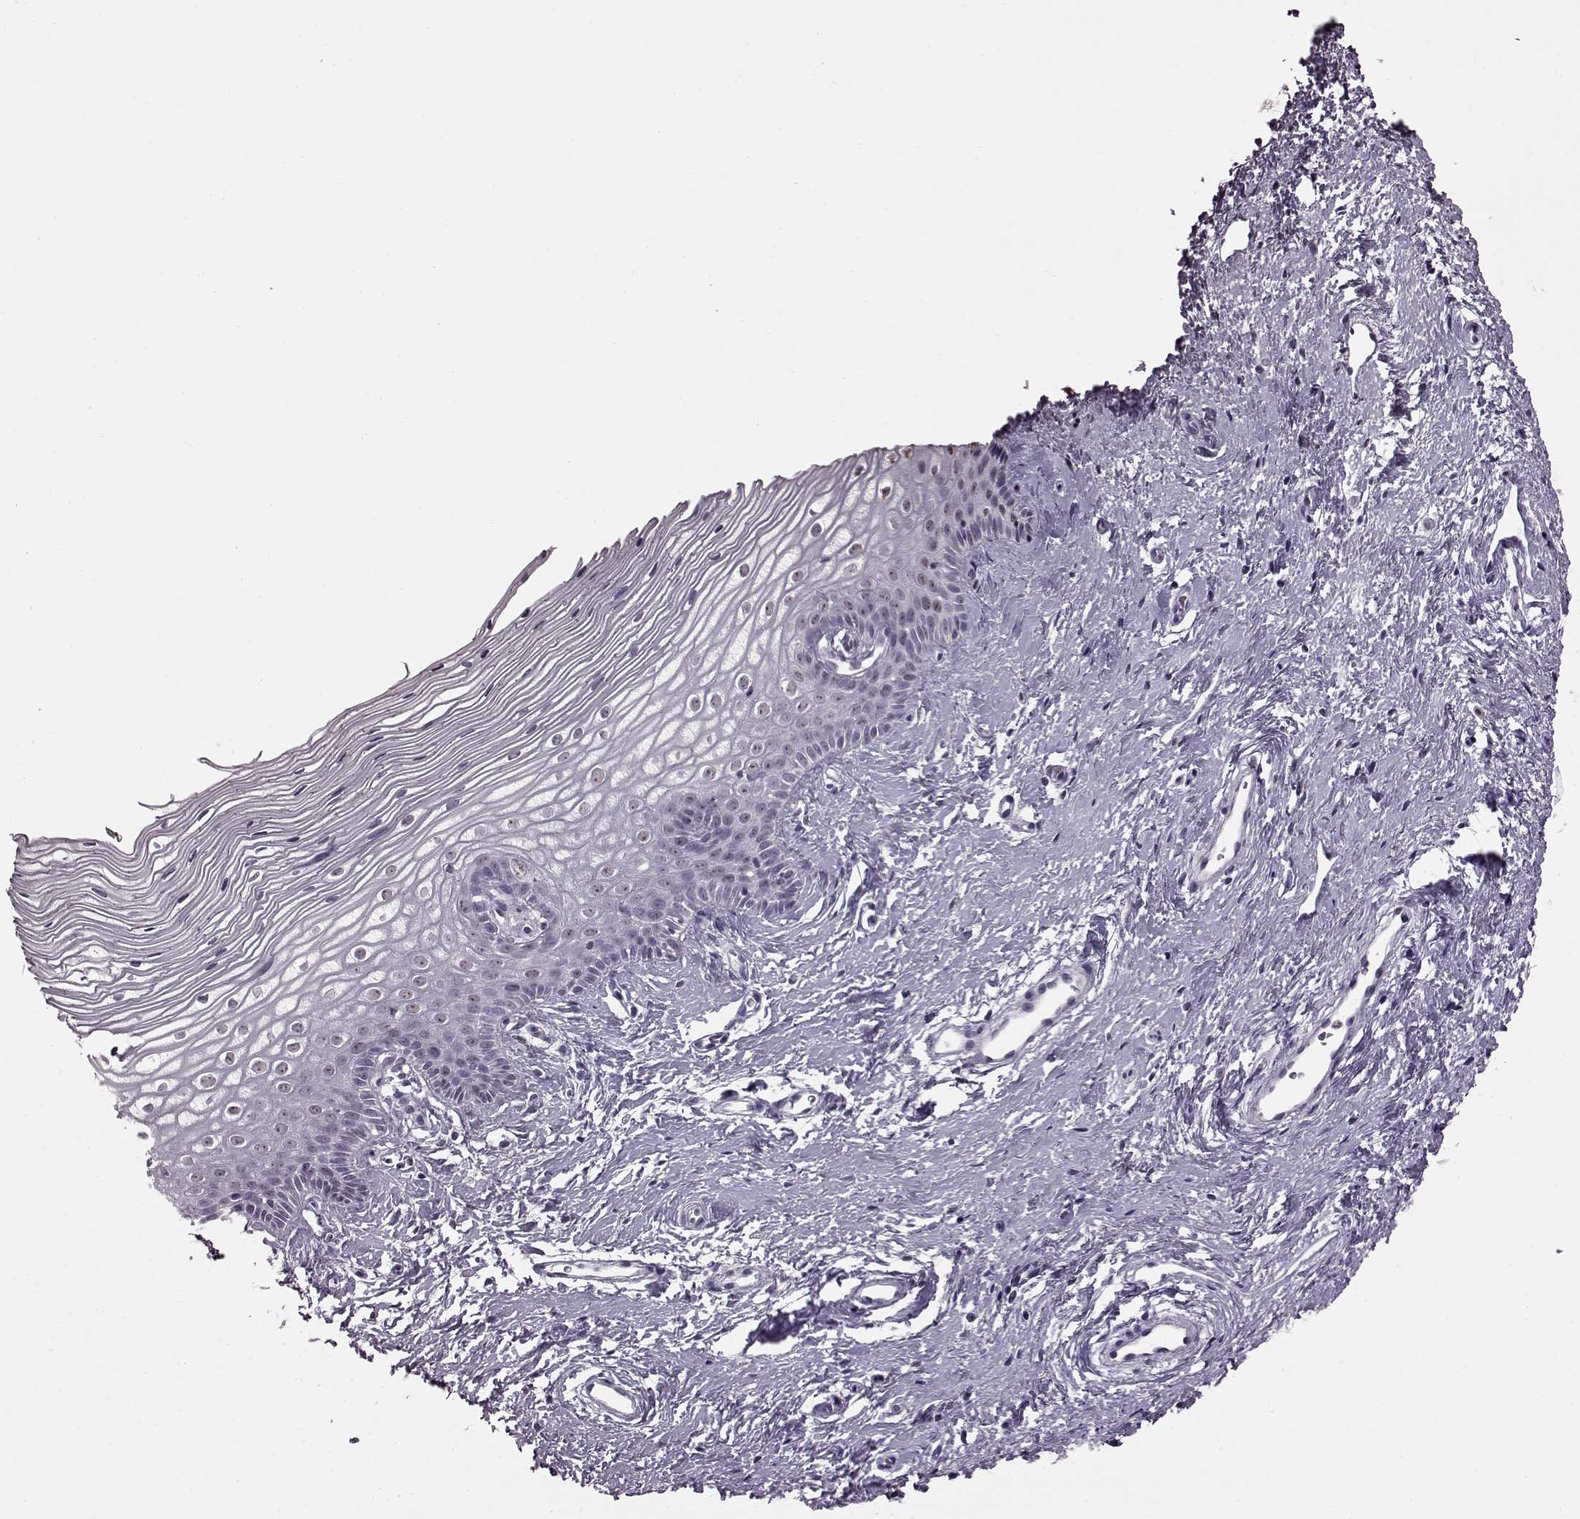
{"staining": {"intensity": "negative", "quantity": "none", "location": "none"}, "tissue": "cervix", "cell_type": "Glandular cells", "image_type": "normal", "snomed": [{"axis": "morphology", "description": "Normal tissue, NOS"}, {"axis": "topography", "description": "Cervix"}], "caption": "This photomicrograph is of normal cervix stained with IHC to label a protein in brown with the nuclei are counter-stained blue. There is no positivity in glandular cells. The staining is performed using DAB (3,3'-diaminobenzidine) brown chromogen with nuclei counter-stained in using hematoxylin.", "gene": "ADGRG2", "patient": {"sex": "female", "age": 40}}